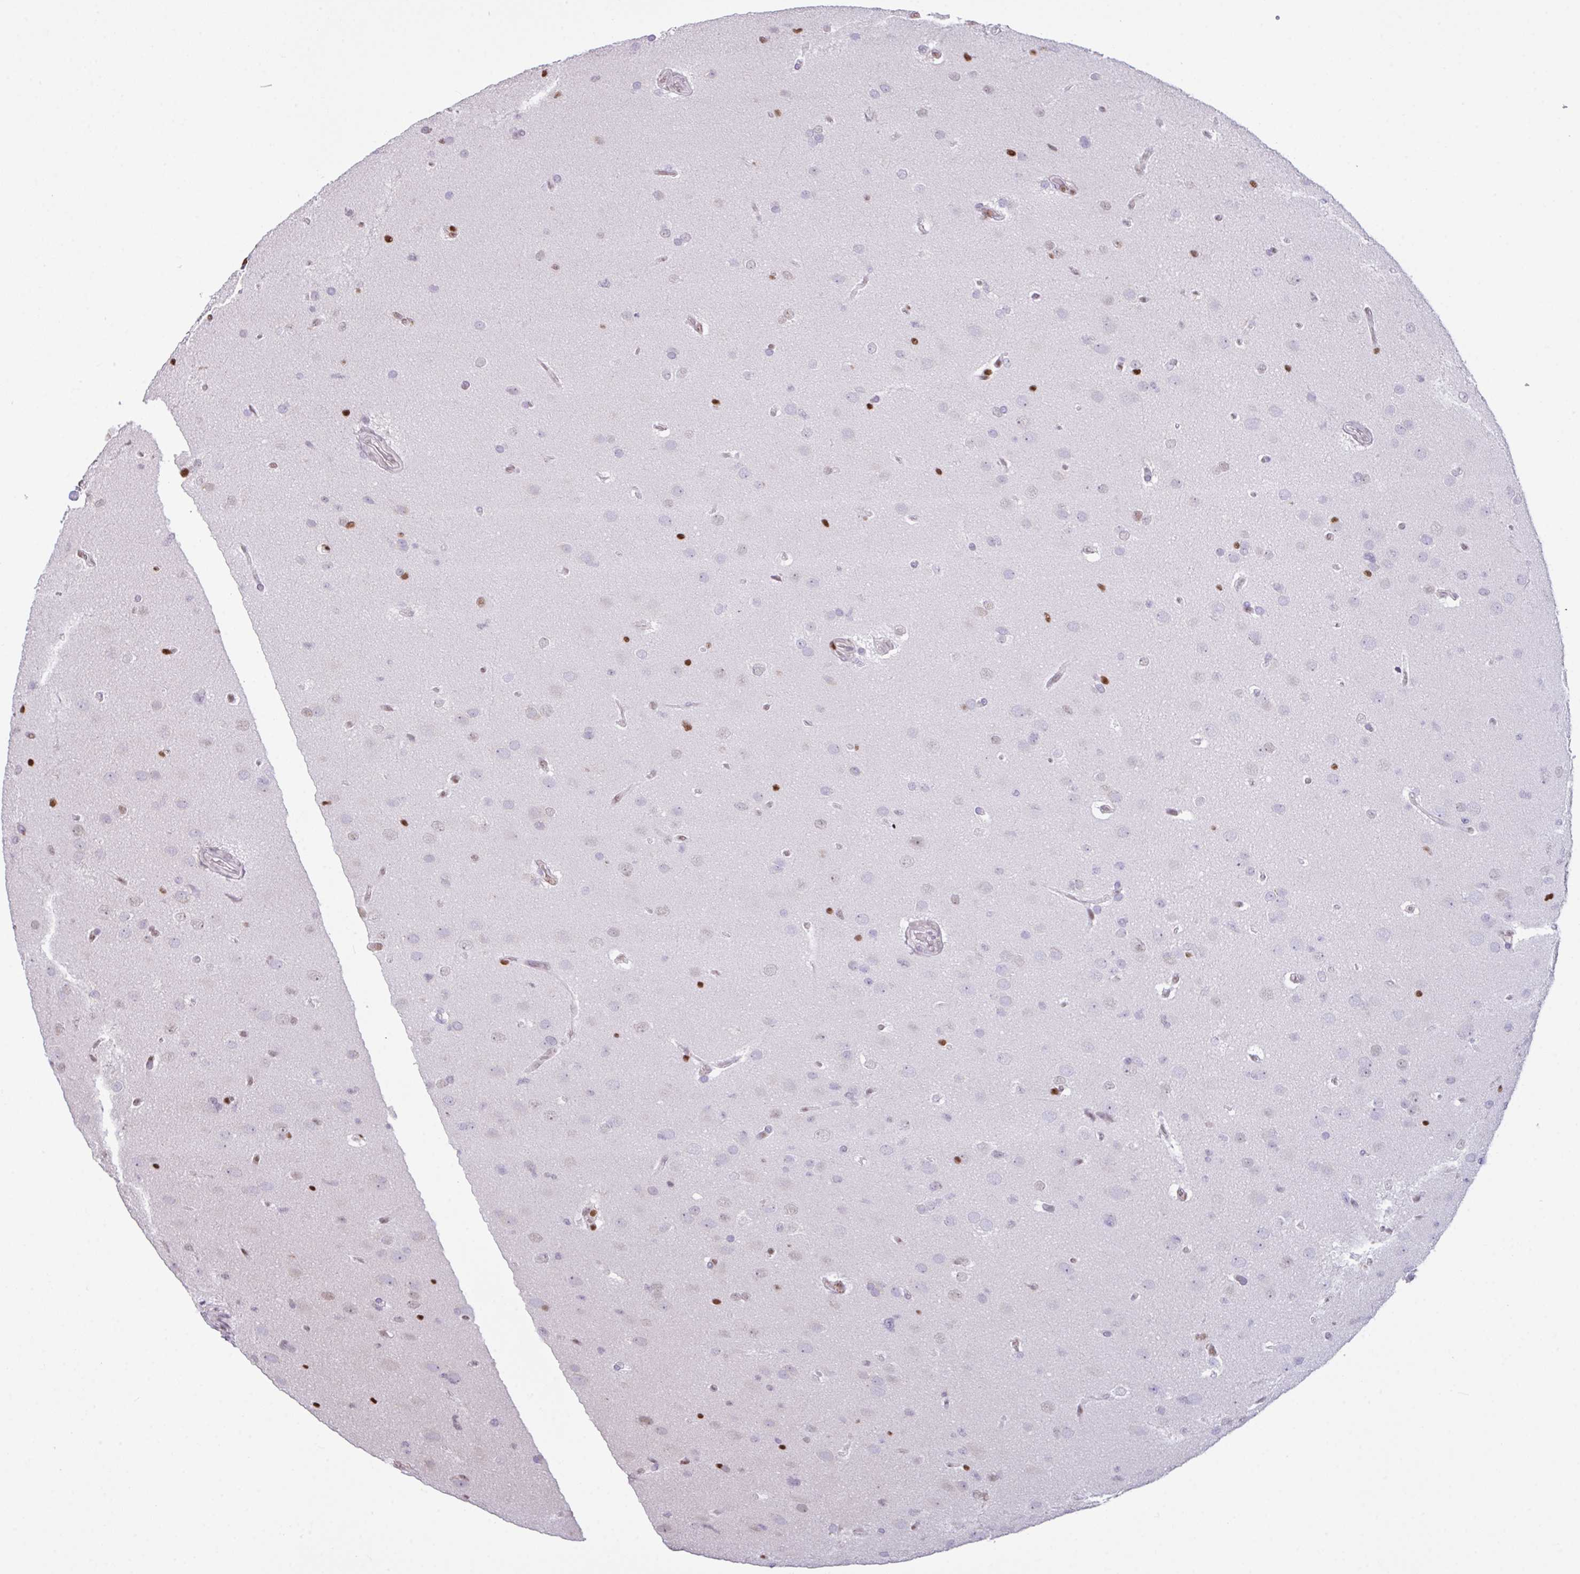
{"staining": {"intensity": "weak", "quantity": "<25%", "location": "nuclear"}, "tissue": "glioma", "cell_type": "Tumor cells", "image_type": "cancer", "snomed": [{"axis": "morphology", "description": "Glioma, malignant, Low grade"}, {"axis": "topography", "description": "Brain"}], "caption": "Immunohistochemical staining of glioma shows no significant expression in tumor cells.", "gene": "BTBD10", "patient": {"sex": "female", "age": 32}}